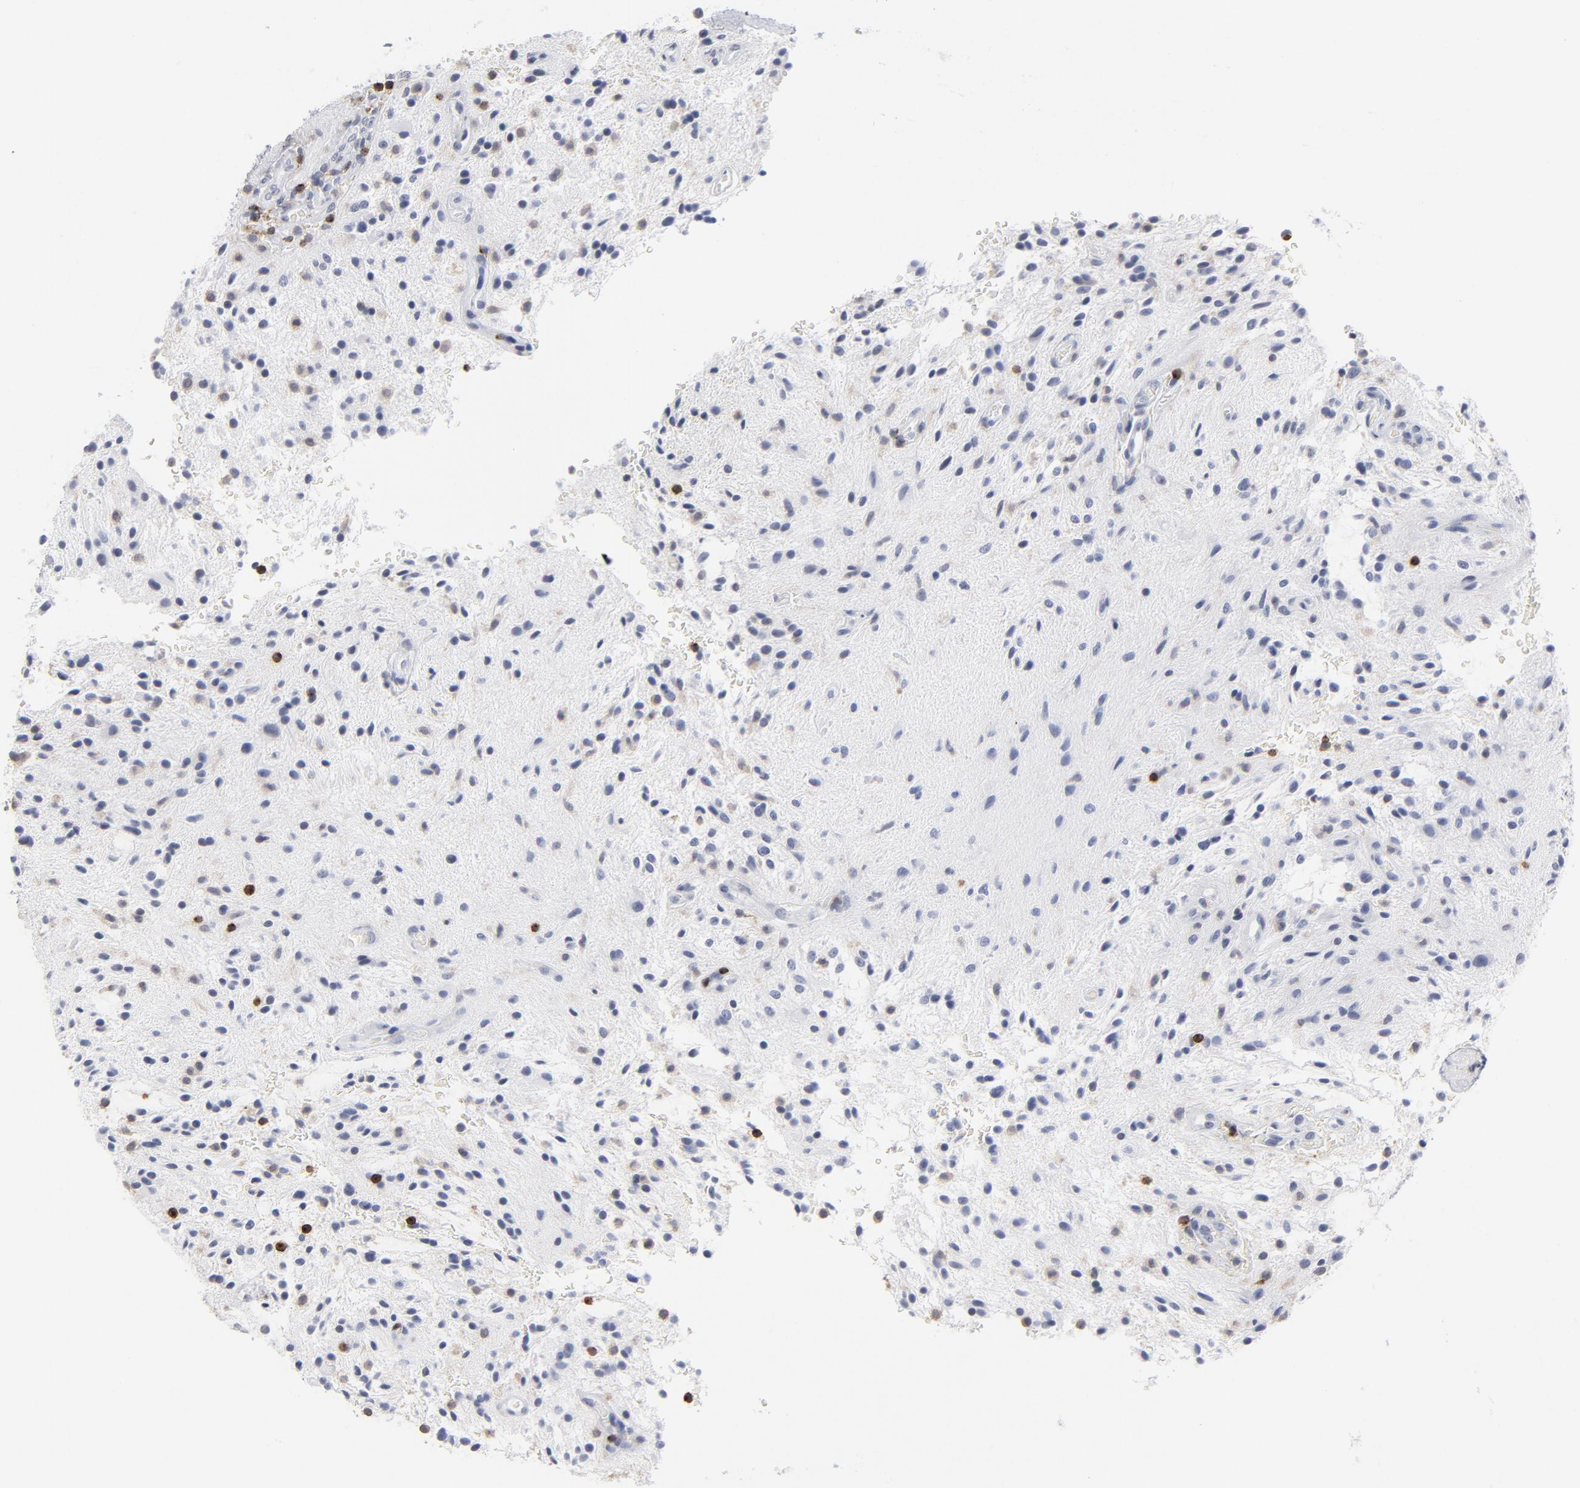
{"staining": {"intensity": "weak", "quantity": "<25%", "location": "nuclear"}, "tissue": "glioma", "cell_type": "Tumor cells", "image_type": "cancer", "snomed": [{"axis": "morphology", "description": "Glioma, malignant, NOS"}, {"axis": "topography", "description": "Cerebellum"}], "caption": "Tumor cells are negative for protein expression in human glioma.", "gene": "CD2", "patient": {"sex": "female", "age": 10}}